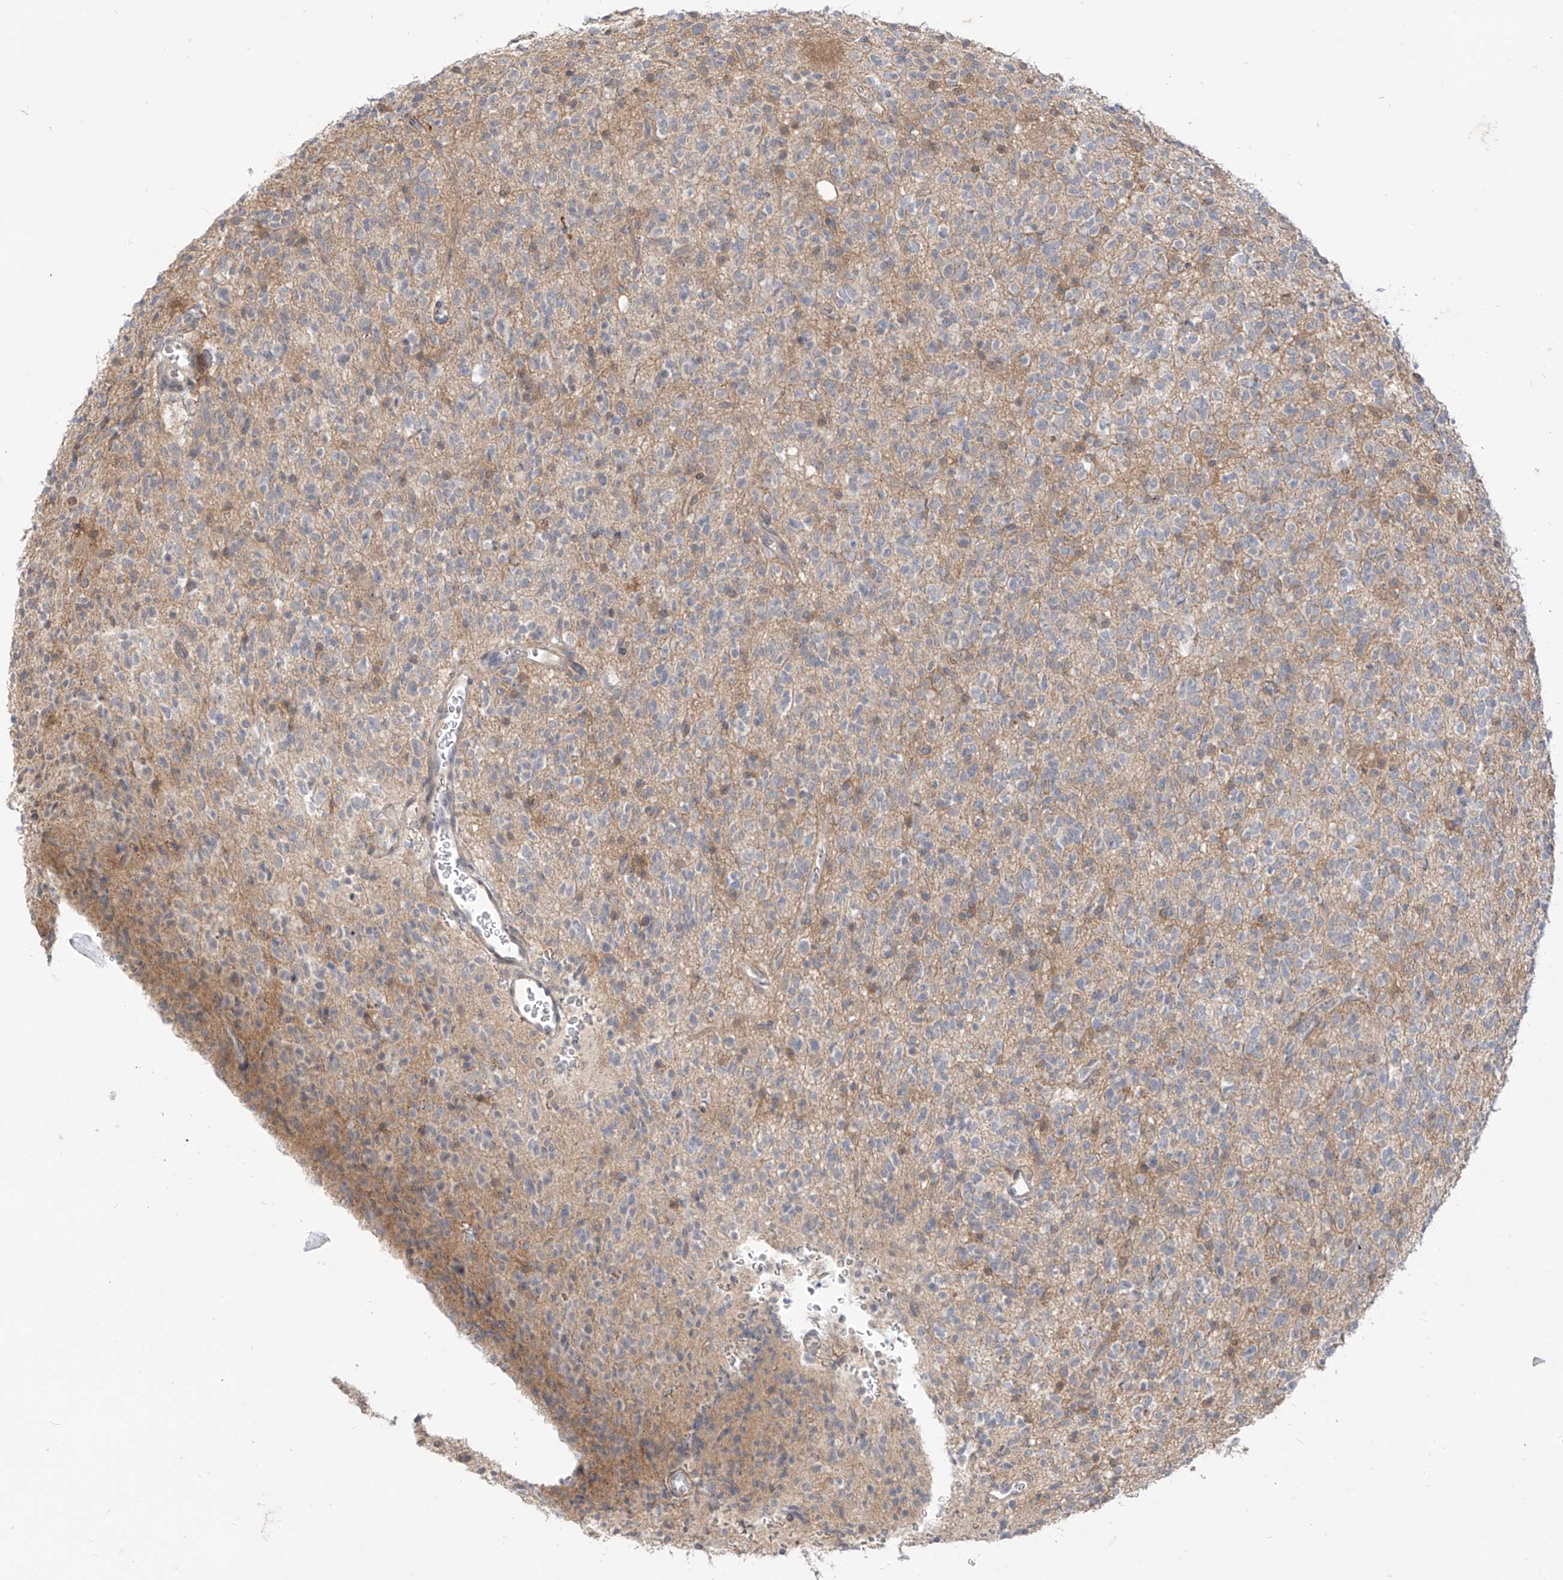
{"staining": {"intensity": "weak", "quantity": "<25%", "location": "cytoplasmic/membranous"}, "tissue": "glioma", "cell_type": "Tumor cells", "image_type": "cancer", "snomed": [{"axis": "morphology", "description": "Glioma, malignant, High grade"}, {"axis": "topography", "description": "Brain"}], "caption": "Micrograph shows no protein staining in tumor cells of glioma tissue. (DAB (3,3'-diaminobenzidine) IHC visualized using brightfield microscopy, high magnification).", "gene": "MTUS2", "patient": {"sex": "male", "age": 34}}